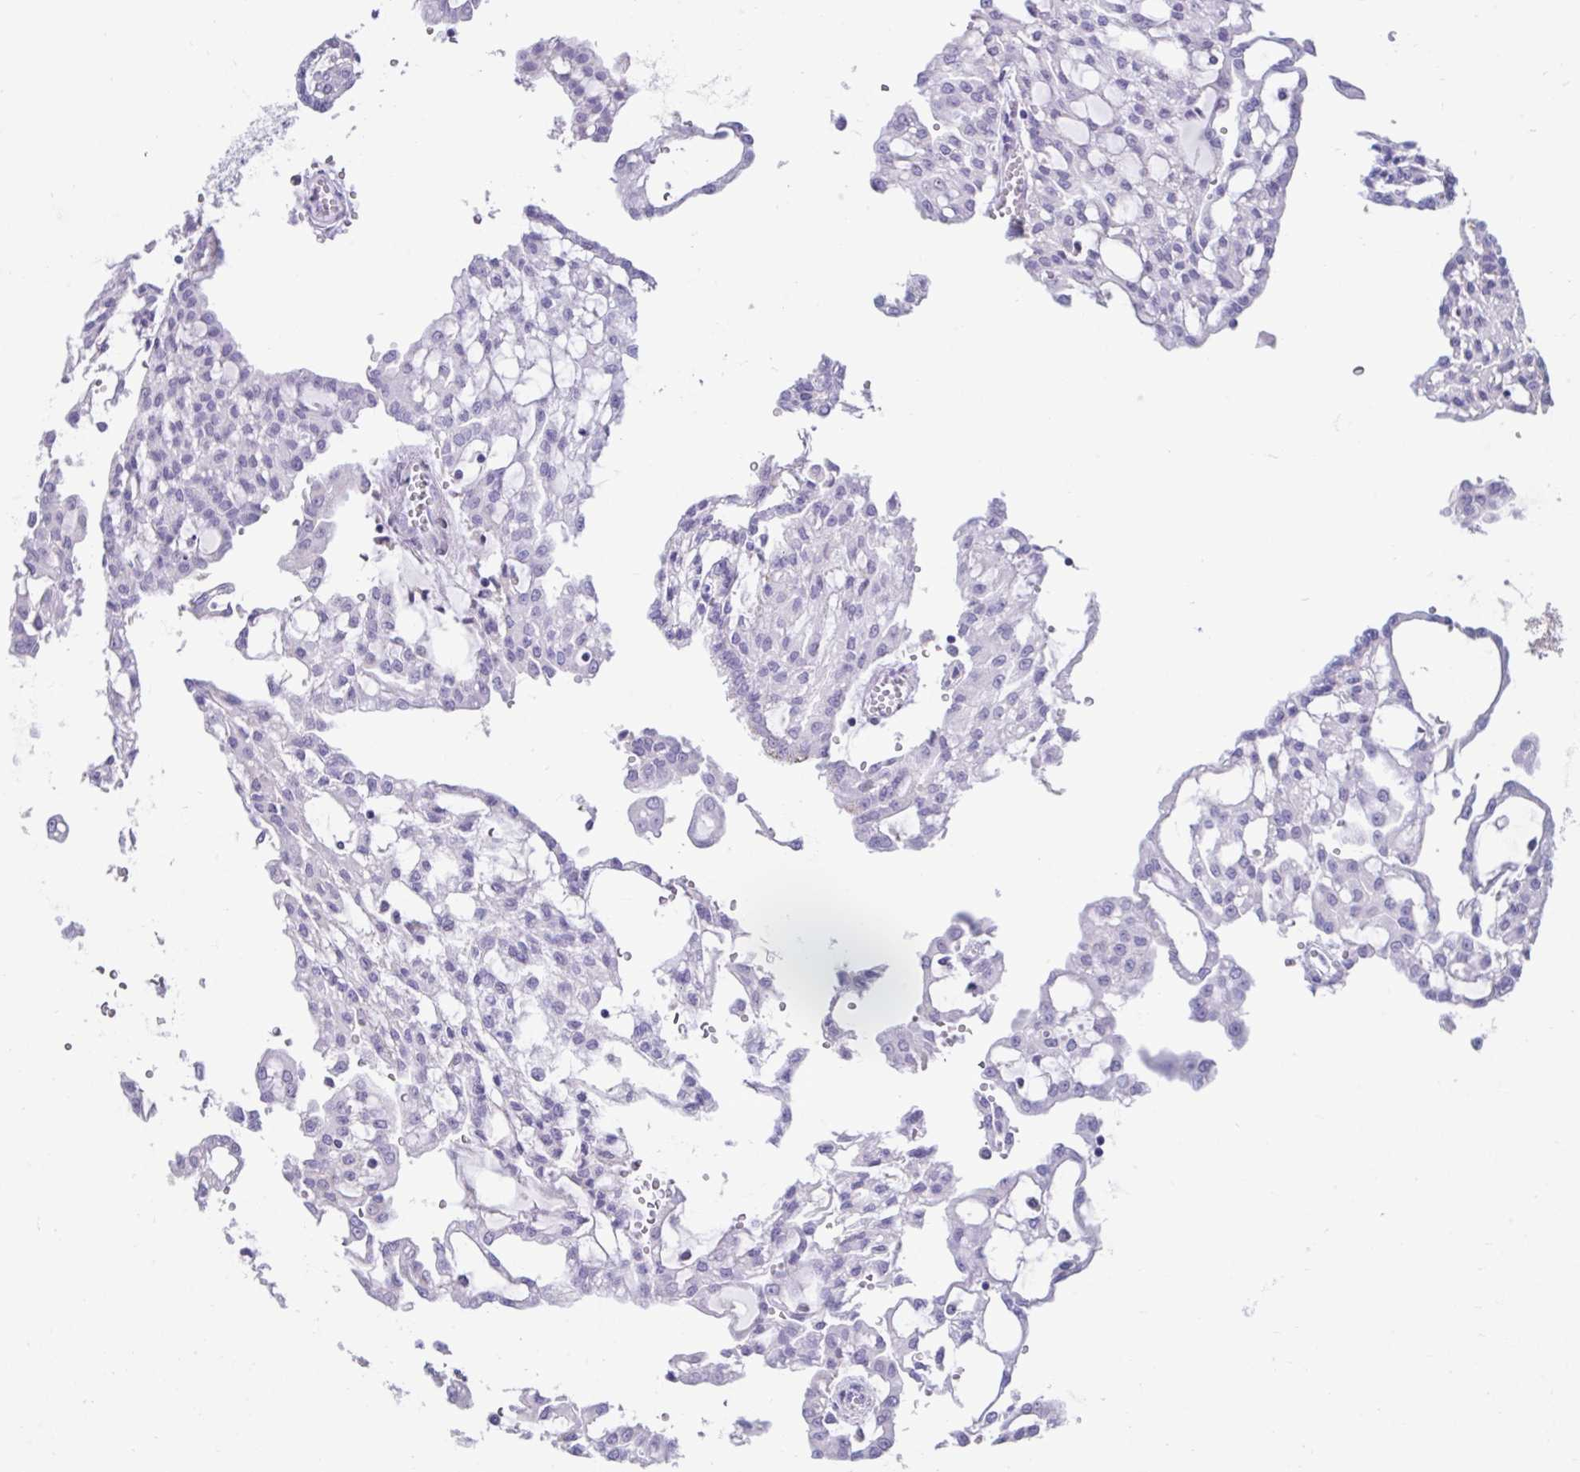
{"staining": {"intensity": "negative", "quantity": "none", "location": "none"}, "tissue": "renal cancer", "cell_type": "Tumor cells", "image_type": "cancer", "snomed": [{"axis": "morphology", "description": "Adenocarcinoma, NOS"}, {"axis": "topography", "description": "Kidney"}], "caption": "An image of human renal cancer (adenocarcinoma) is negative for staining in tumor cells. (DAB IHC with hematoxylin counter stain).", "gene": "NHLH2", "patient": {"sex": "male", "age": 63}}